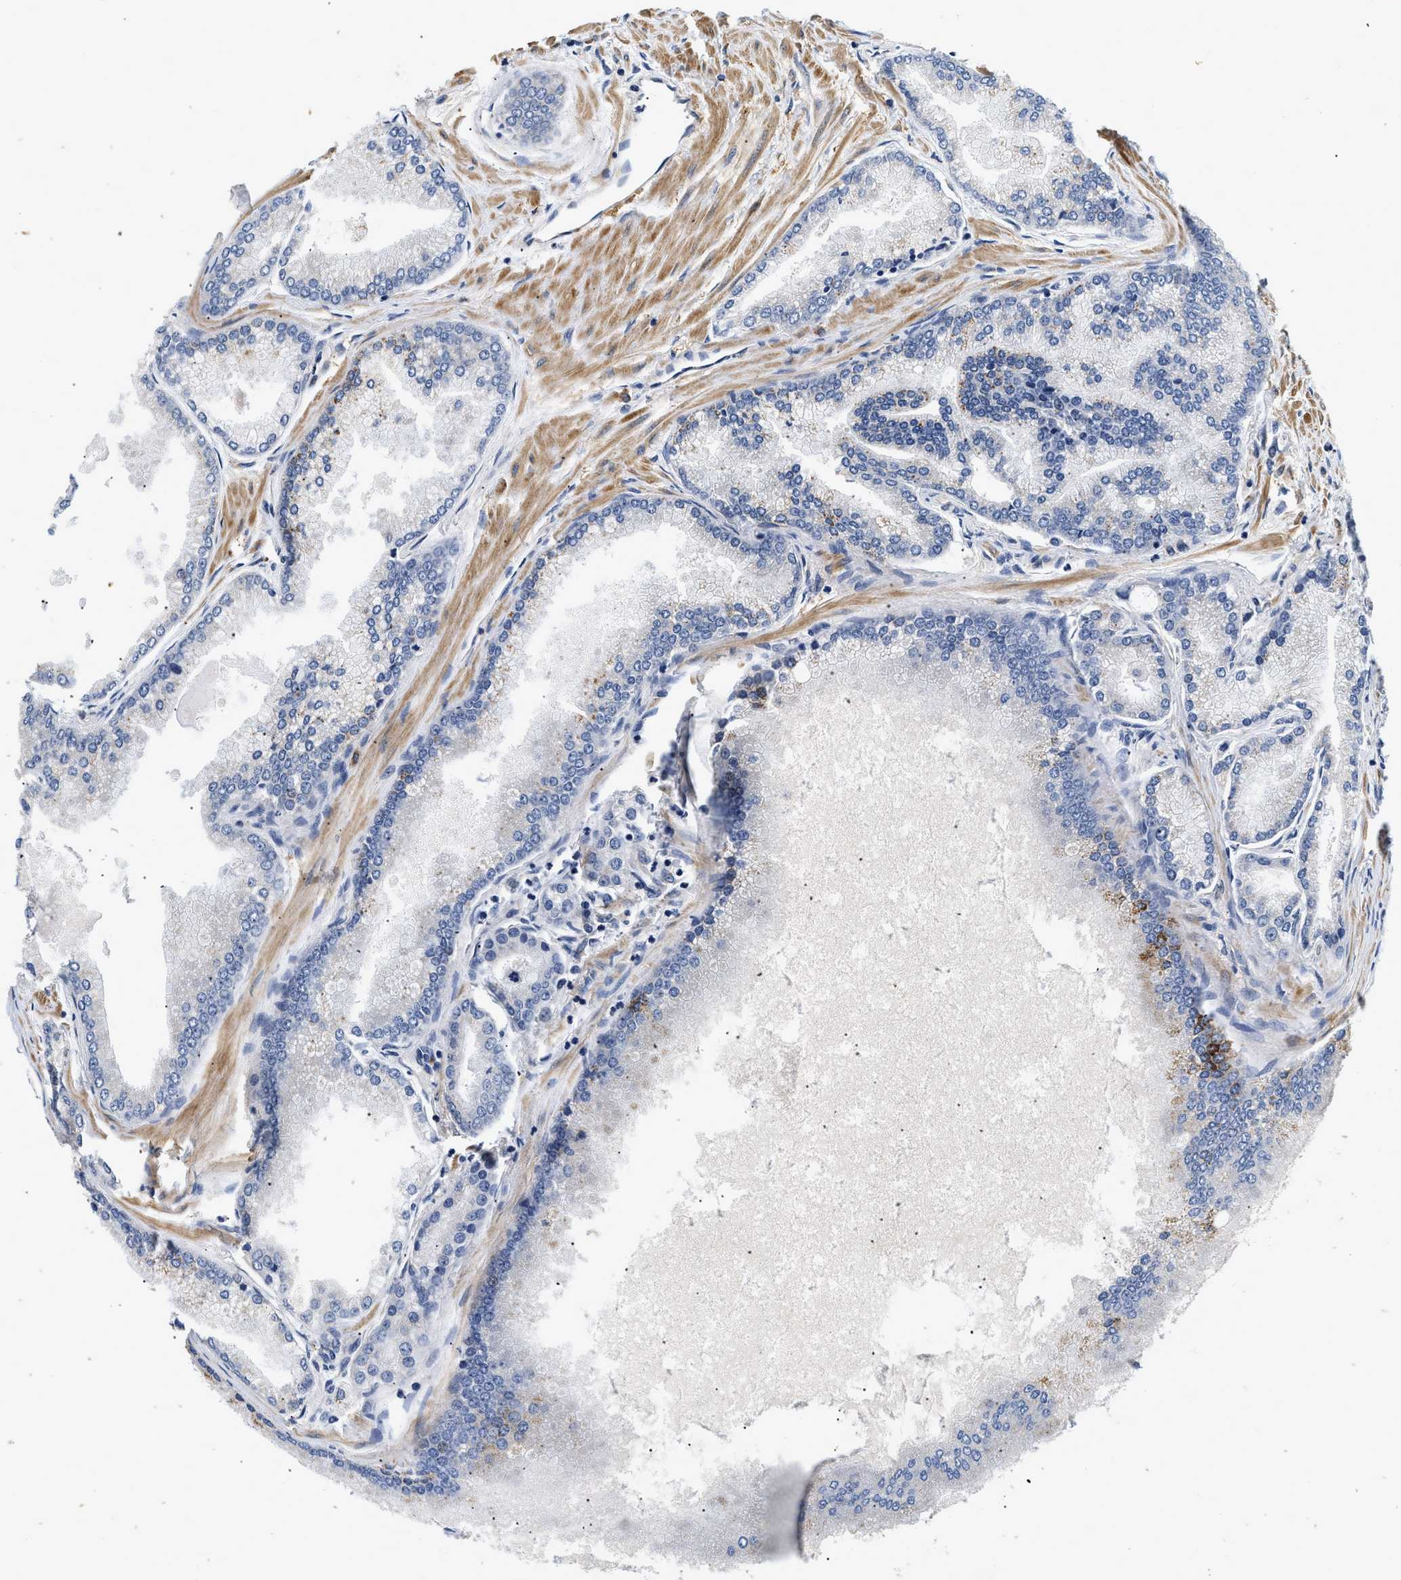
{"staining": {"intensity": "negative", "quantity": "none", "location": "none"}, "tissue": "prostate cancer", "cell_type": "Tumor cells", "image_type": "cancer", "snomed": [{"axis": "morphology", "description": "Adenocarcinoma, High grade"}, {"axis": "topography", "description": "Prostate"}], "caption": "This is a histopathology image of IHC staining of prostate cancer, which shows no positivity in tumor cells.", "gene": "NME6", "patient": {"sex": "male", "age": 61}}